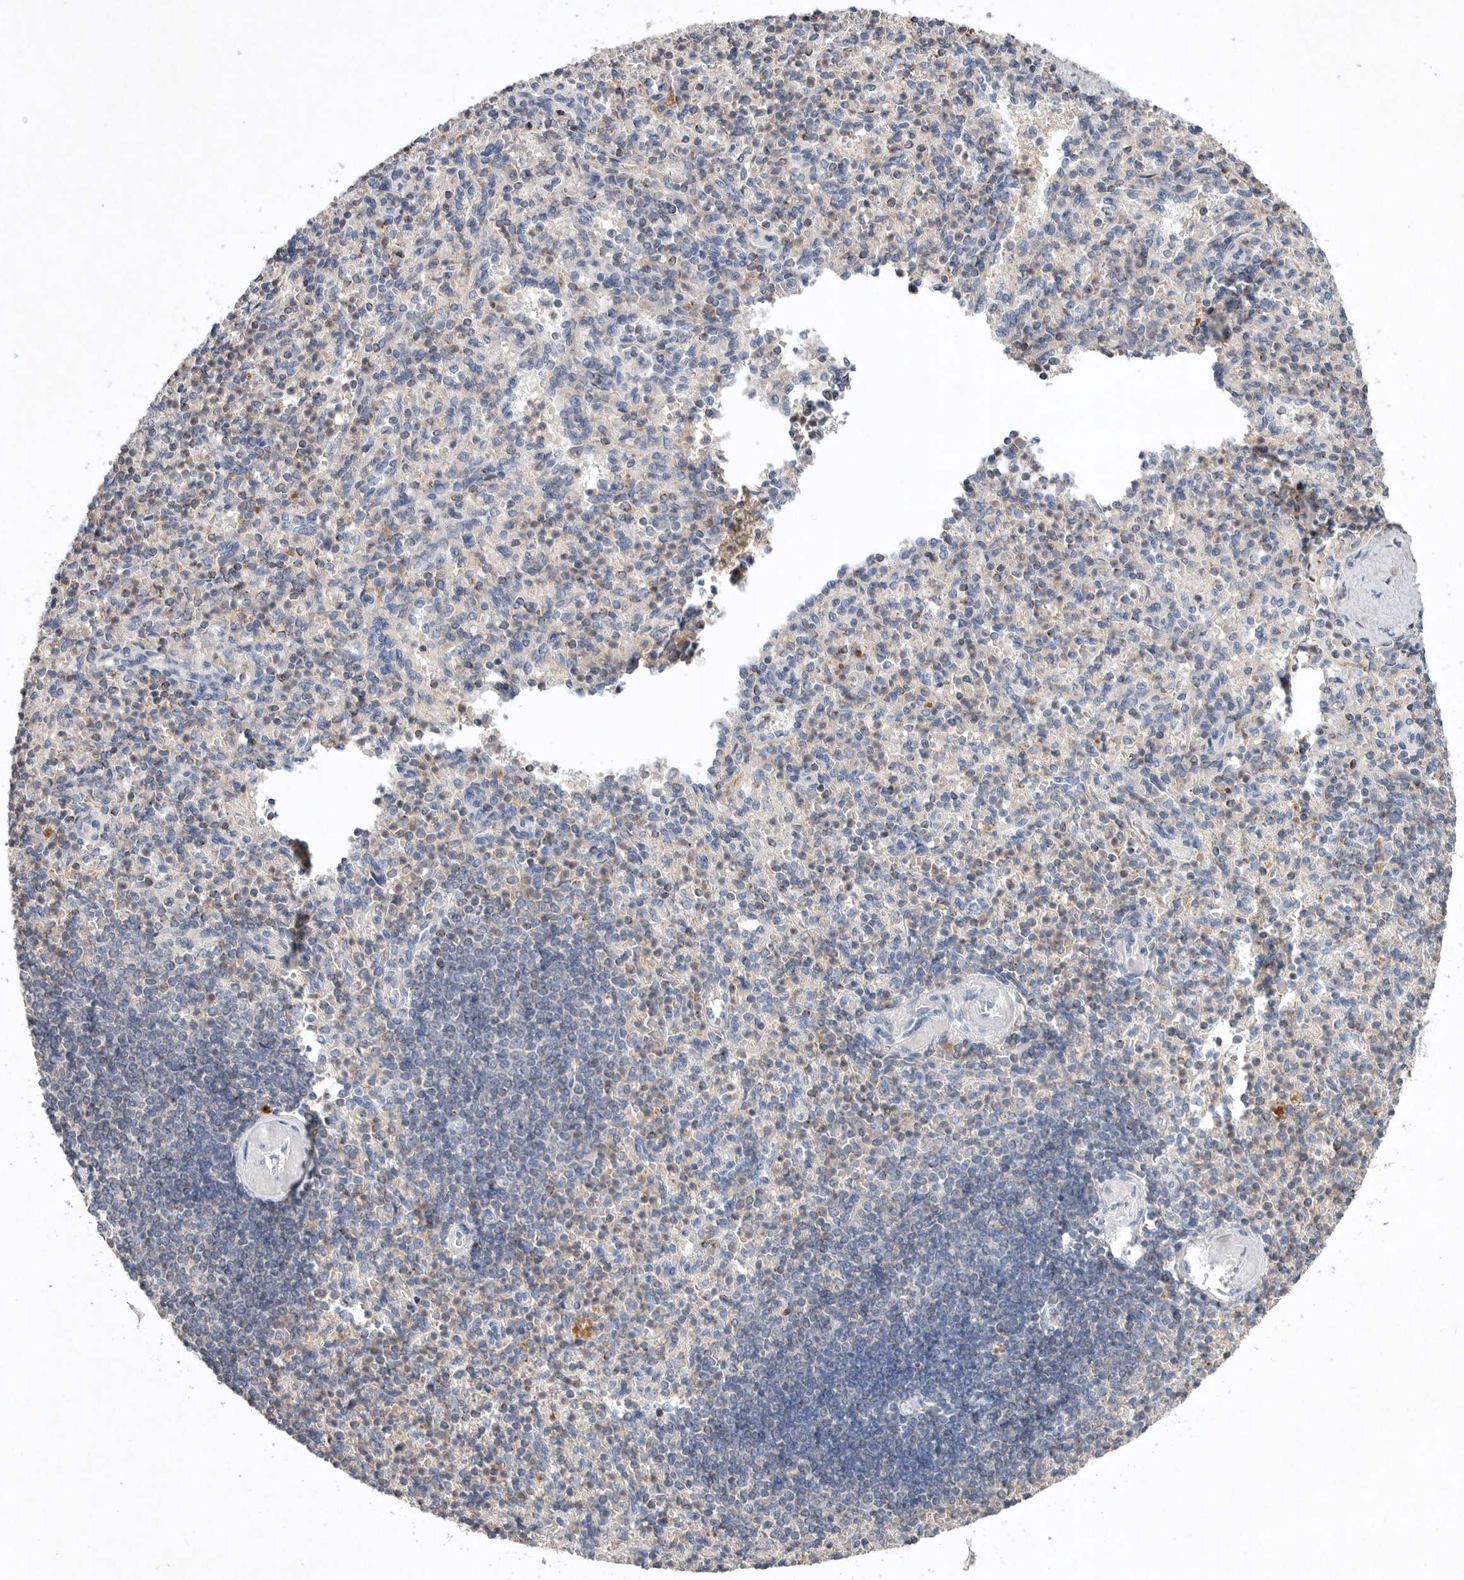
{"staining": {"intensity": "weak", "quantity": "<25%", "location": "cytoplasmic/membranous"}, "tissue": "spleen", "cell_type": "Cells in red pulp", "image_type": "normal", "snomed": [{"axis": "morphology", "description": "Normal tissue, NOS"}, {"axis": "topography", "description": "Spleen"}], "caption": "The micrograph demonstrates no staining of cells in red pulp in unremarkable spleen.", "gene": "TNFSF14", "patient": {"sex": "female", "age": 74}}